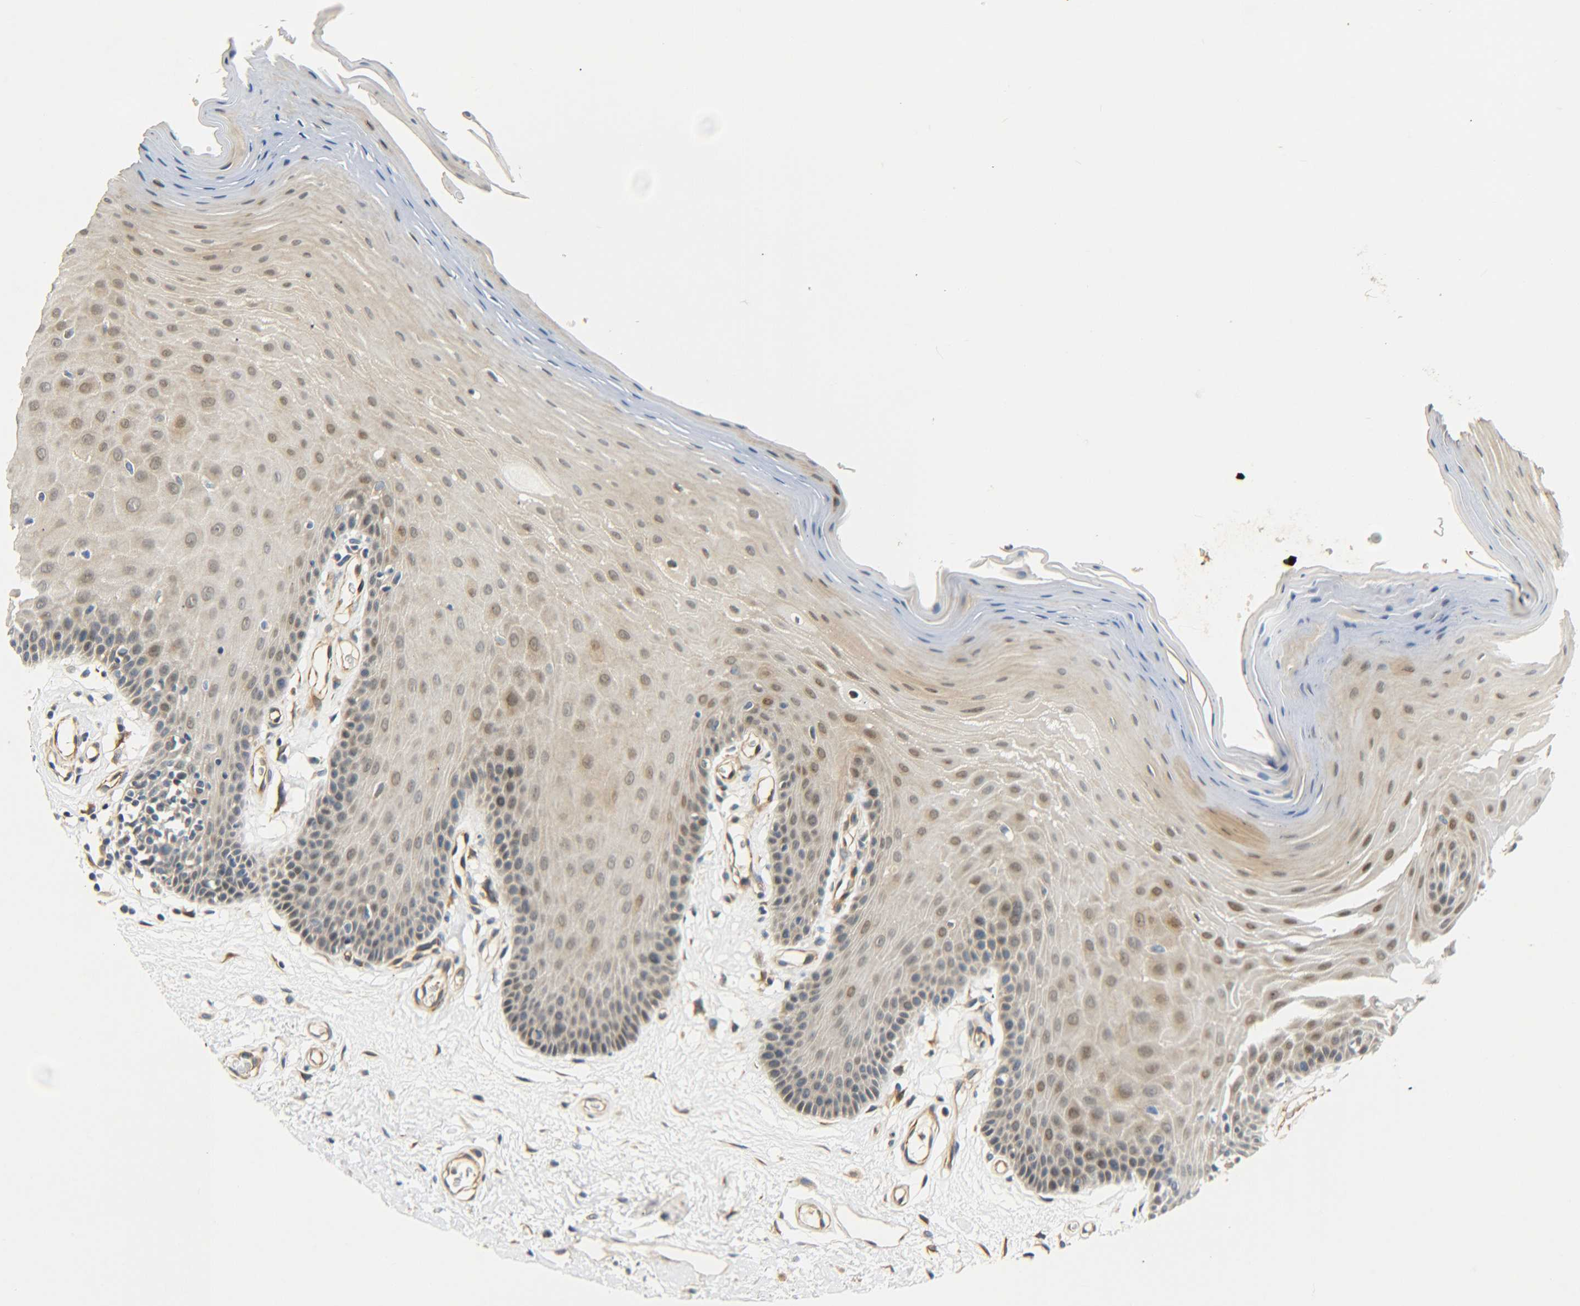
{"staining": {"intensity": "moderate", "quantity": "<25%", "location": "cytoplasmic/membranous,nuclear"}, "tissue": "oral mucosa", "cell_type": "Squamous epithelial cells", "image_type": "normal", "snomed": [{"axis": "morphology", "description": "Normal tissue, NOS"}, {"axis": "morphology", "description": "Squamous cell carcinoma, NOS"}, {"axis": "topography", "description": "Skeletal muscle"}, {"axis": "topography", "description": "Adipose tissue"}, {"axis": "topography", "description": "Vascular tissue"}, {"axis": "topography", "description": "Oral tissue"}, {"axis": "topography", "description": "Peripheral nerve tissue"}, {"axis": "topography", "description": "Head-Neck"}], "caption": "Moderate cytoplasmic/membranous,nuclear positivity for a protein is identified in about <25% of squamous epithelial cells of normal oral mucosa using immunohistochemistry.", "gene": "MEIS1", "patient": {"sex": "male", "age": 71}}